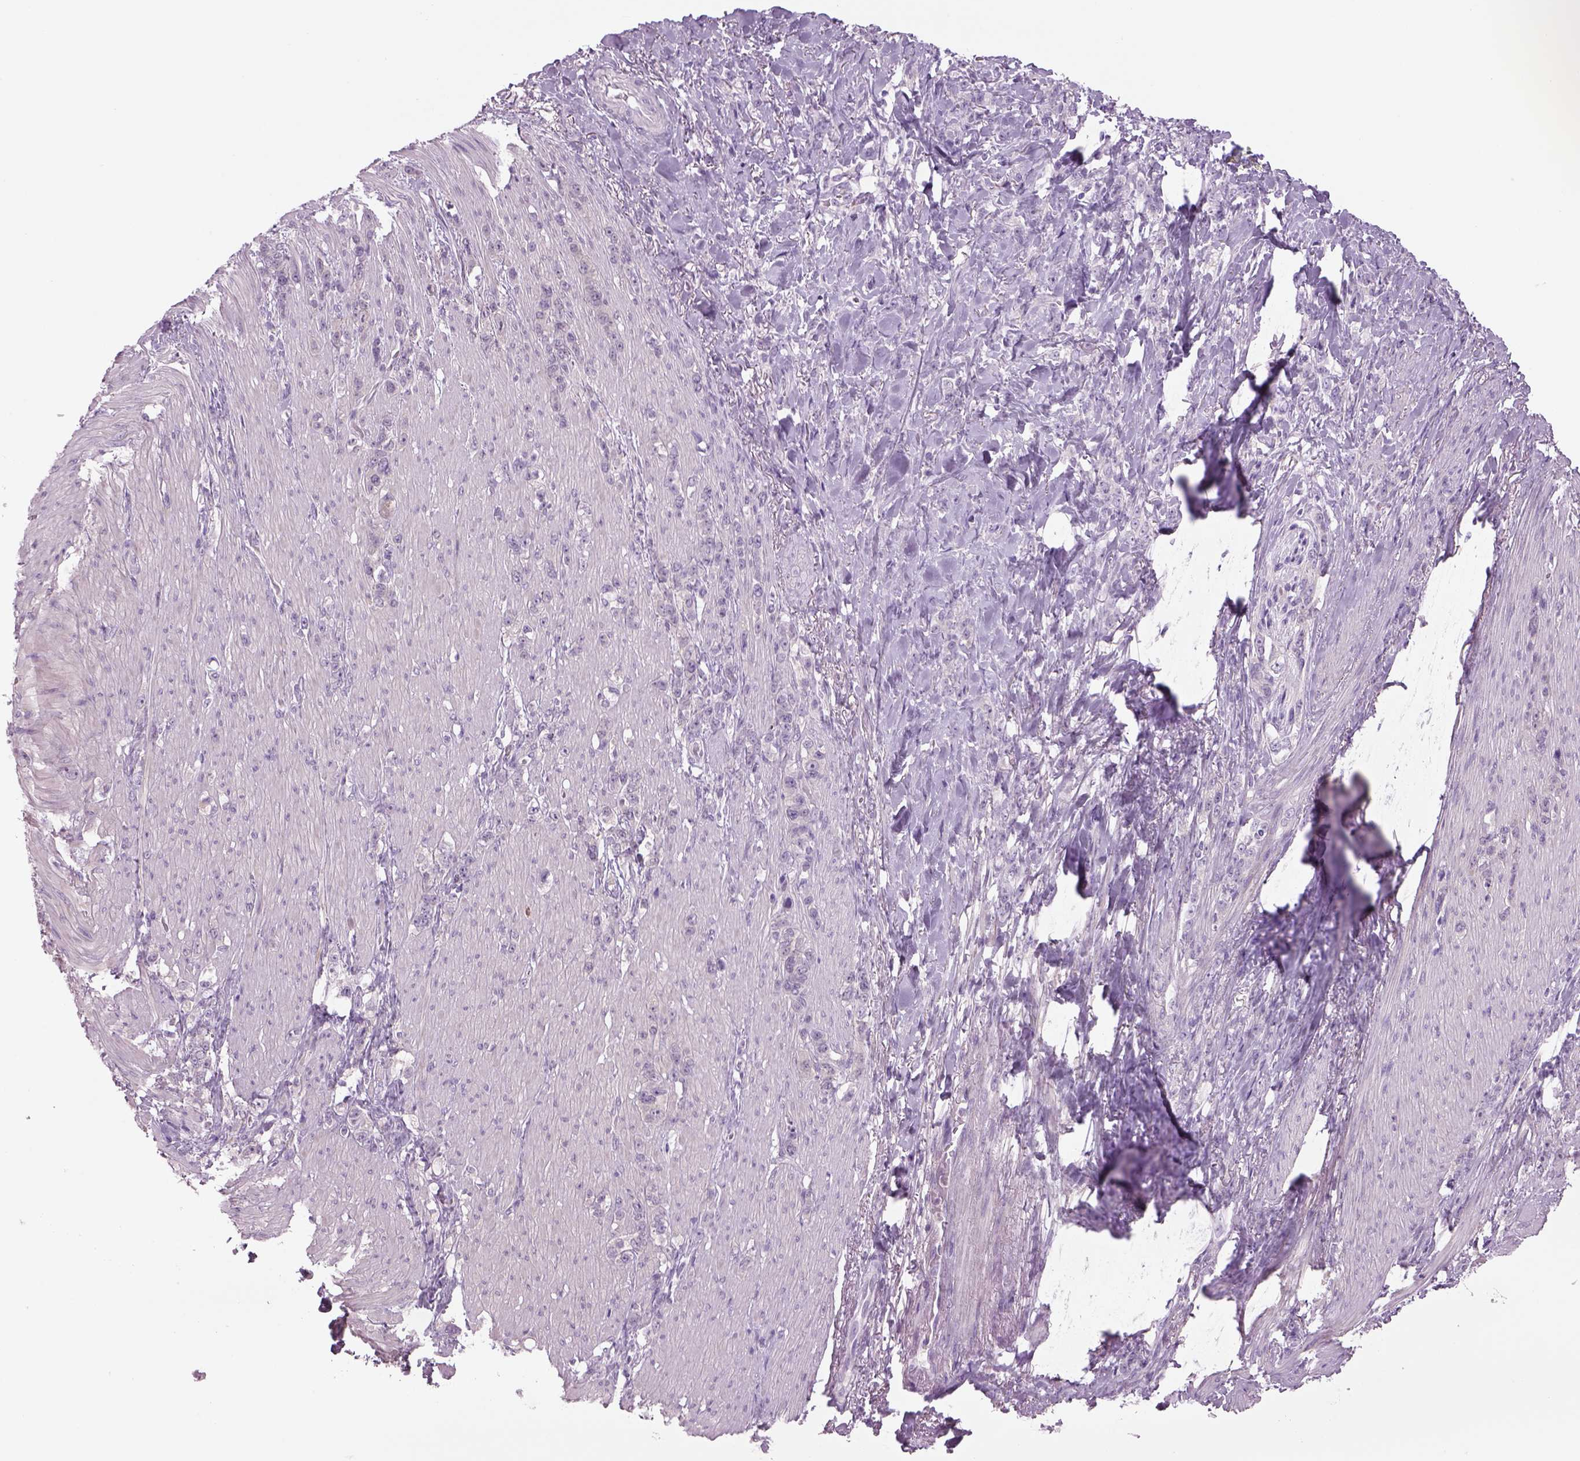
{"staining": {"intensity": "negative", "quantity": "none", "location": "none"}, "tissue": "stomach cancer", "cell_type": "Tumor cells", "image_type": "cancer", "snomed": [{"axis": "morphology", "description": "Adenocarcinoma, NOS"}, {"axis": "topography", "description": "Stomach, lower"}], "caption": "Immunohistochemistry micrograph of neoplastic tissue: adenocarcinoma (stomach) stained with DAB (3,3'-diaminobenzidine) displays no significant protein expression in tumor cells. (DAB (3,3'-diaminobenzidine) immunohistochemistry (IHC) visualized using brightfield microscopy, high magnification).", "gene": "MDH1B", "patient": {"sex": "male", "age": 88}}